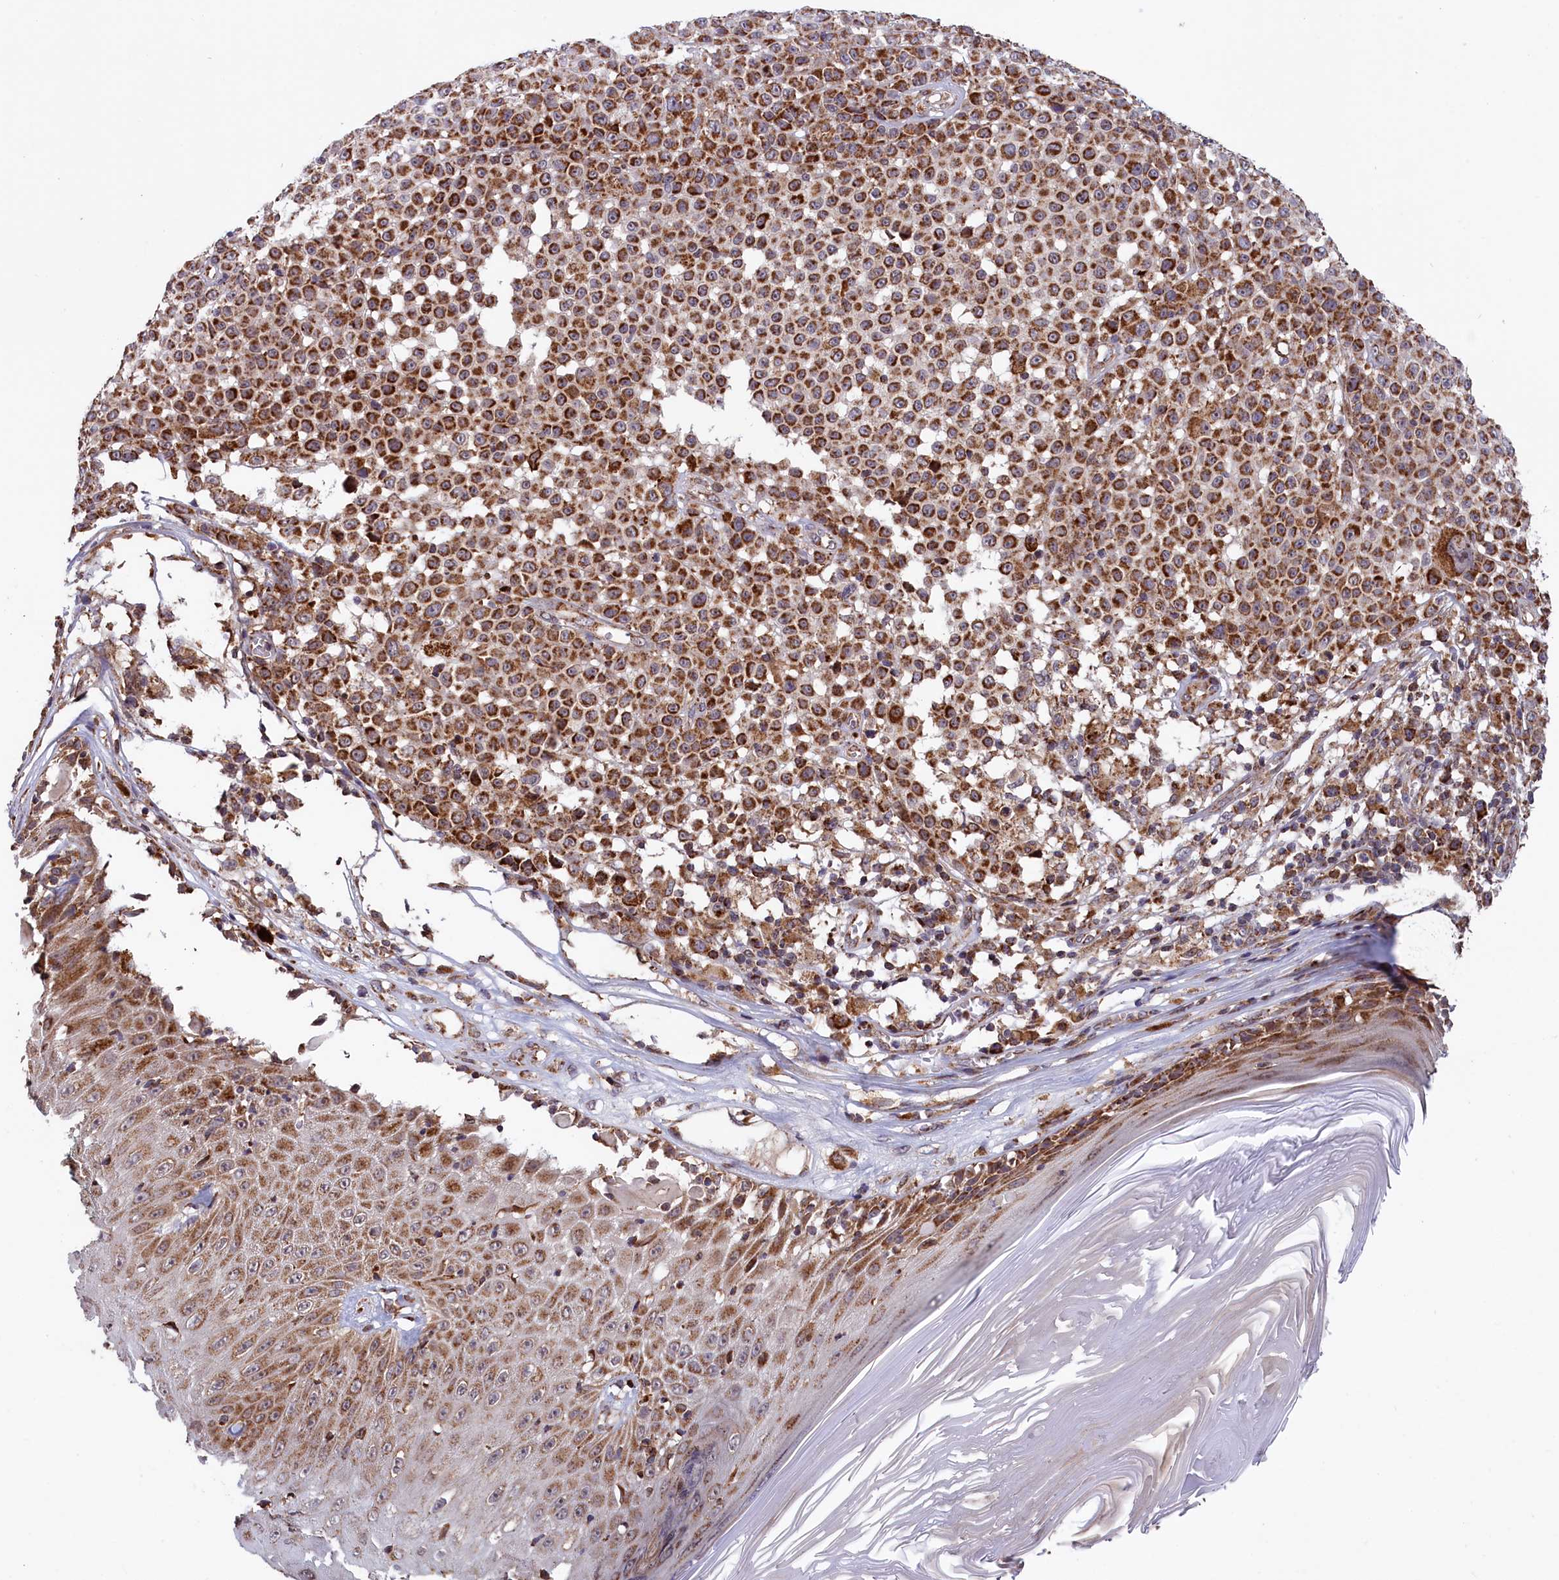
{"staining": {"intensity": "strong", "quantity": ">75%", "location": "cytoplasmic/membranous"}, "tissue": "melanoma", "cell_type": "Tumor cells", "image_type": "cancer", "snomed": [{"axis": "morphology", "description": "Malignant melanoma, NOS"}, {"axis": "topography", "description": "Skin"}], "caption": "About >75% of tumor cells in human melanoma display strong cytoplasmic/membranous protein staining as visualized by brown immunohistochemical staining.", "gene": "TIMM44", "patient": {"sex": "female", "age": 94}}